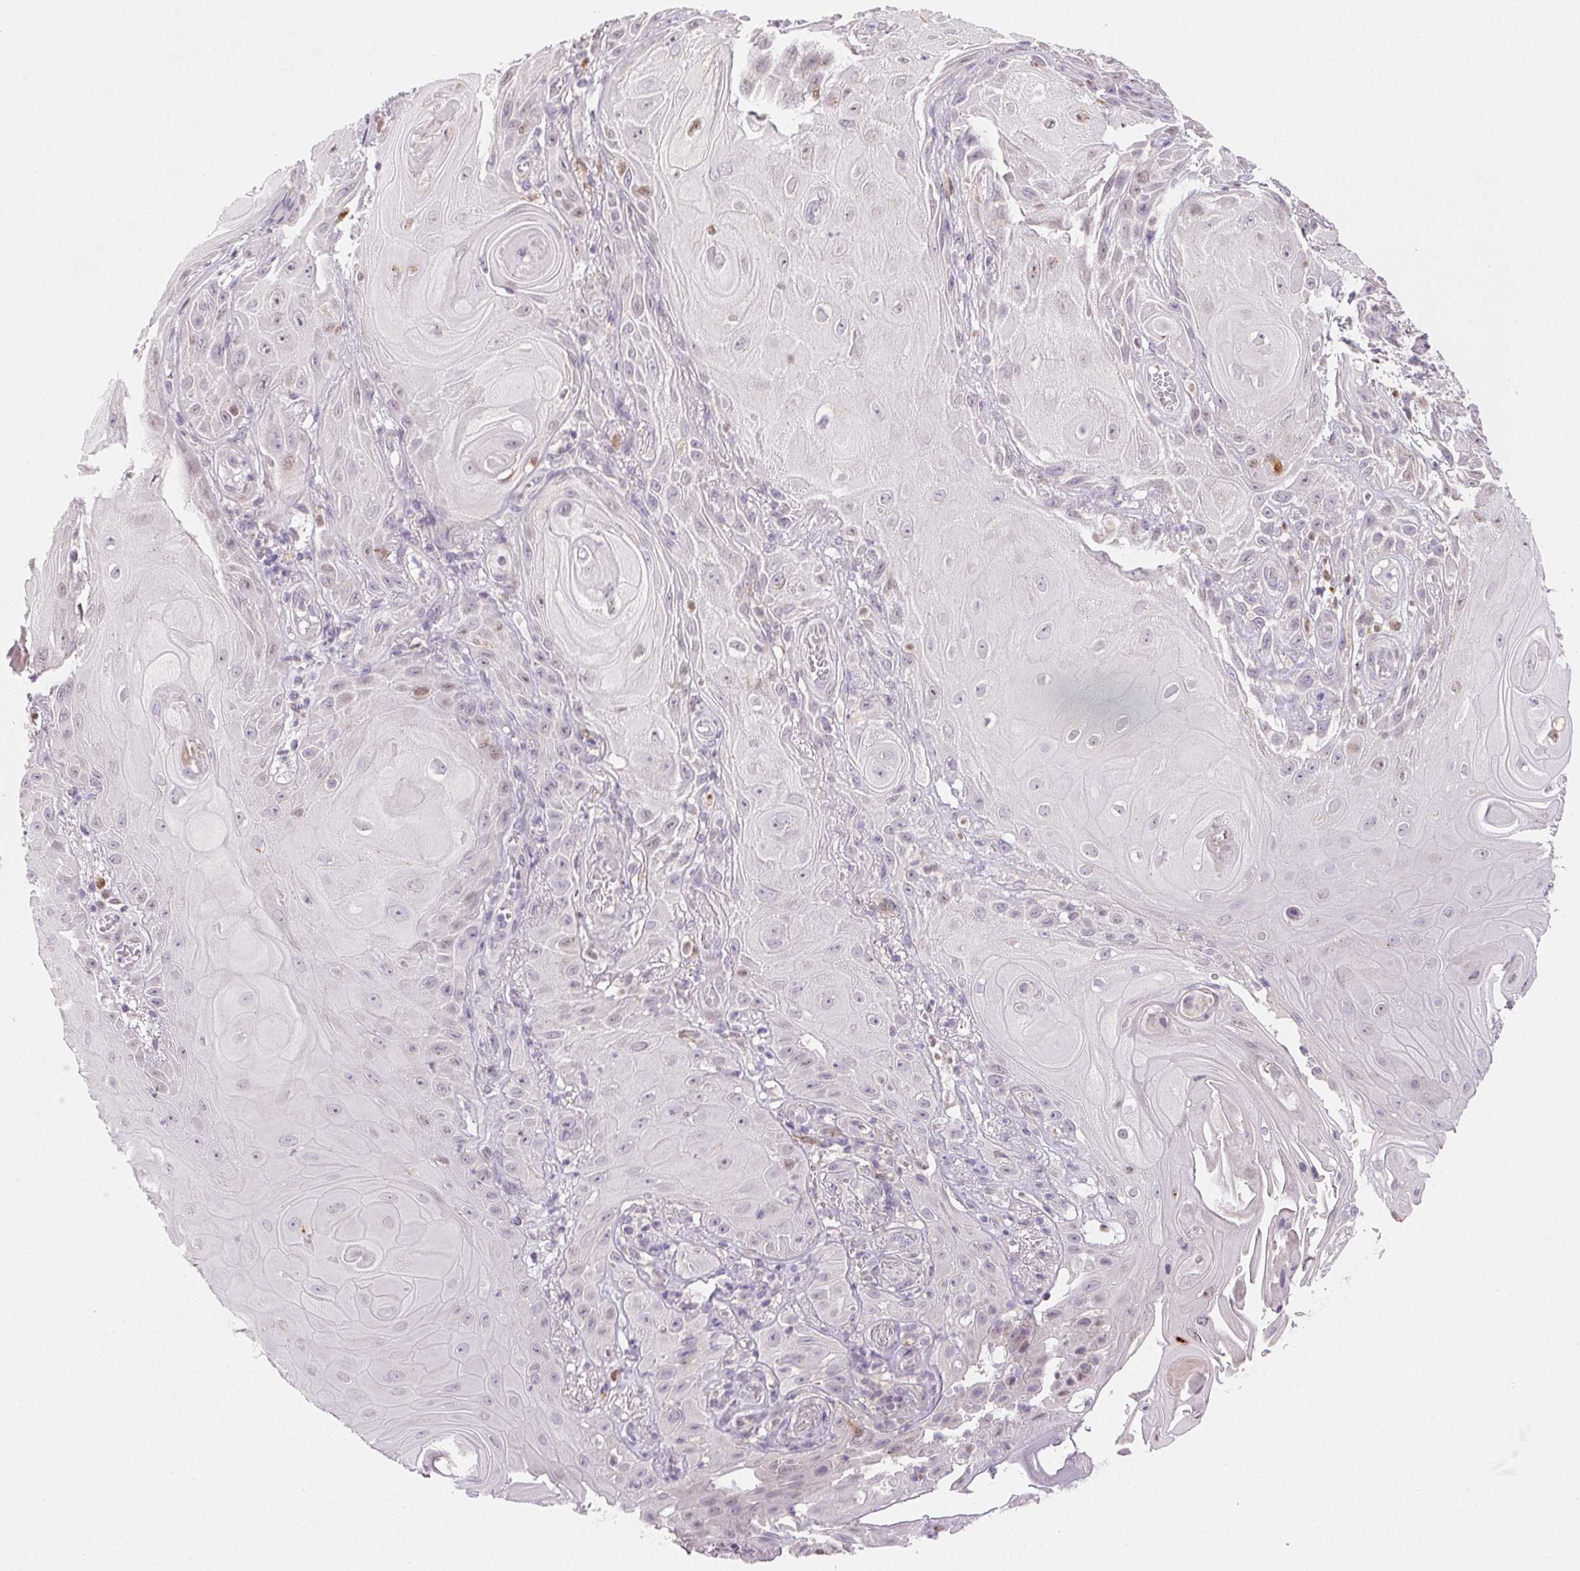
{"staining": {"intensity": "negative", "quantity": "none", "location": "none"}, "tissue": "skin cancer", "cell_type": "Tumor cells", "image_type": "cancer", "snomed": [{"axis": "morphology", "description": "Squamous cell carcinoma, NOS"}, {"axis": "topography", "description": "Skin"}], "caption": "The micrograph reveals no staining of tumor cells in skin cancer (squamous cell carcinoma).", "gene": "RPGRIP1", "patient": {"sex": "male", "age": 62}}